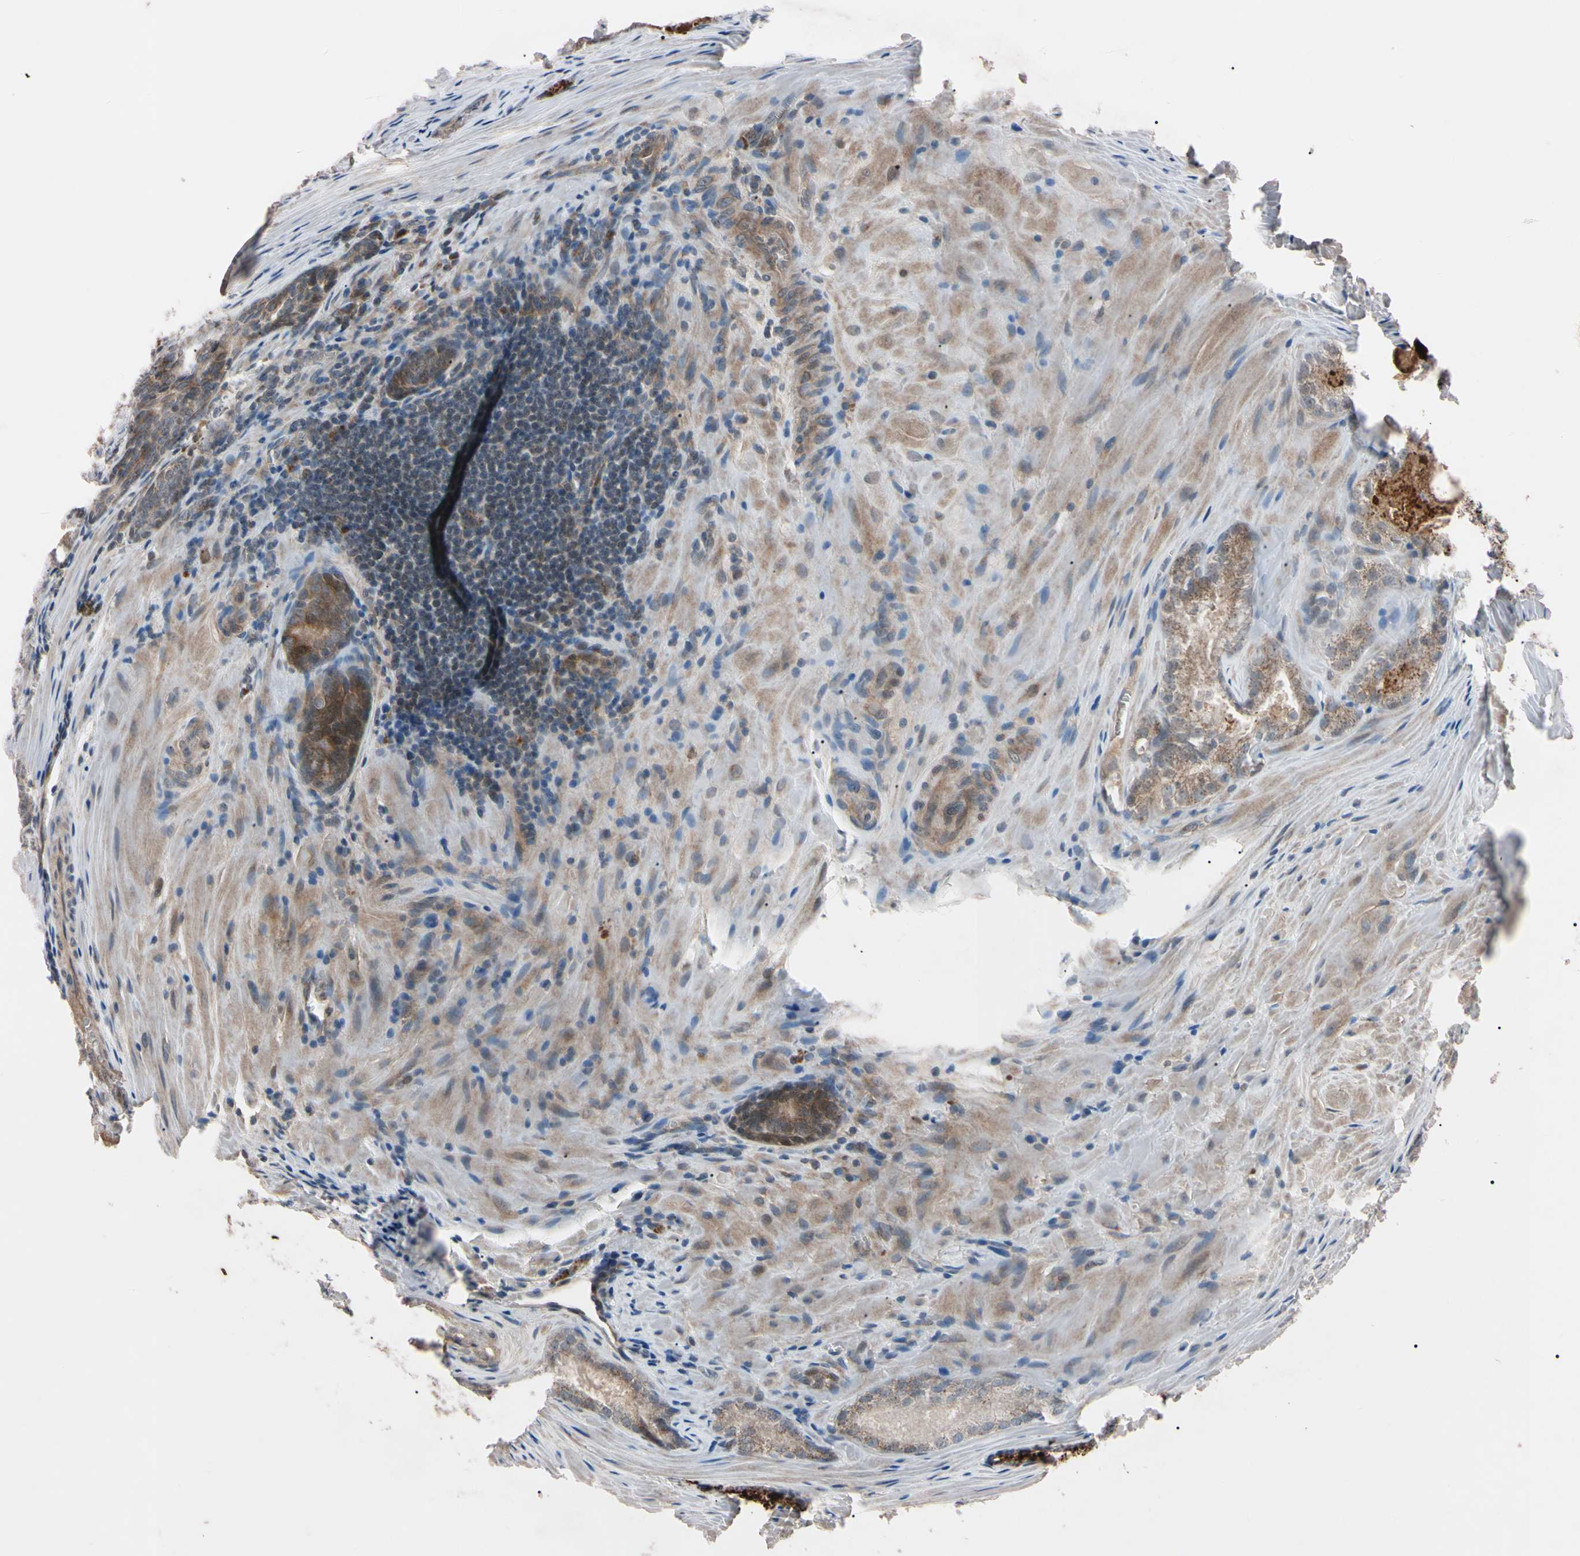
{"staining": {"intensity": "weak", "quantity": "25%-75%", "location": "cytoplasmic/membranous"}, "tissue": "prostate cancer", "cell_type": "Tumor cells", "image_type": "cancer", "snomed": [{"axis": "morphology", "description": "Adenocarcinoma, Low grade"}, {"axis": "topography", "description": "Prostate"}], "caption": "A micrograph of prostate cancer (low-grade adenocarcinoma) stained for a protein shows weak cytoplasmic/membranous brown staining in tumor cells.", "gene": "TNFRSF1A", "patient": {"sex": "male", "age": 64}}